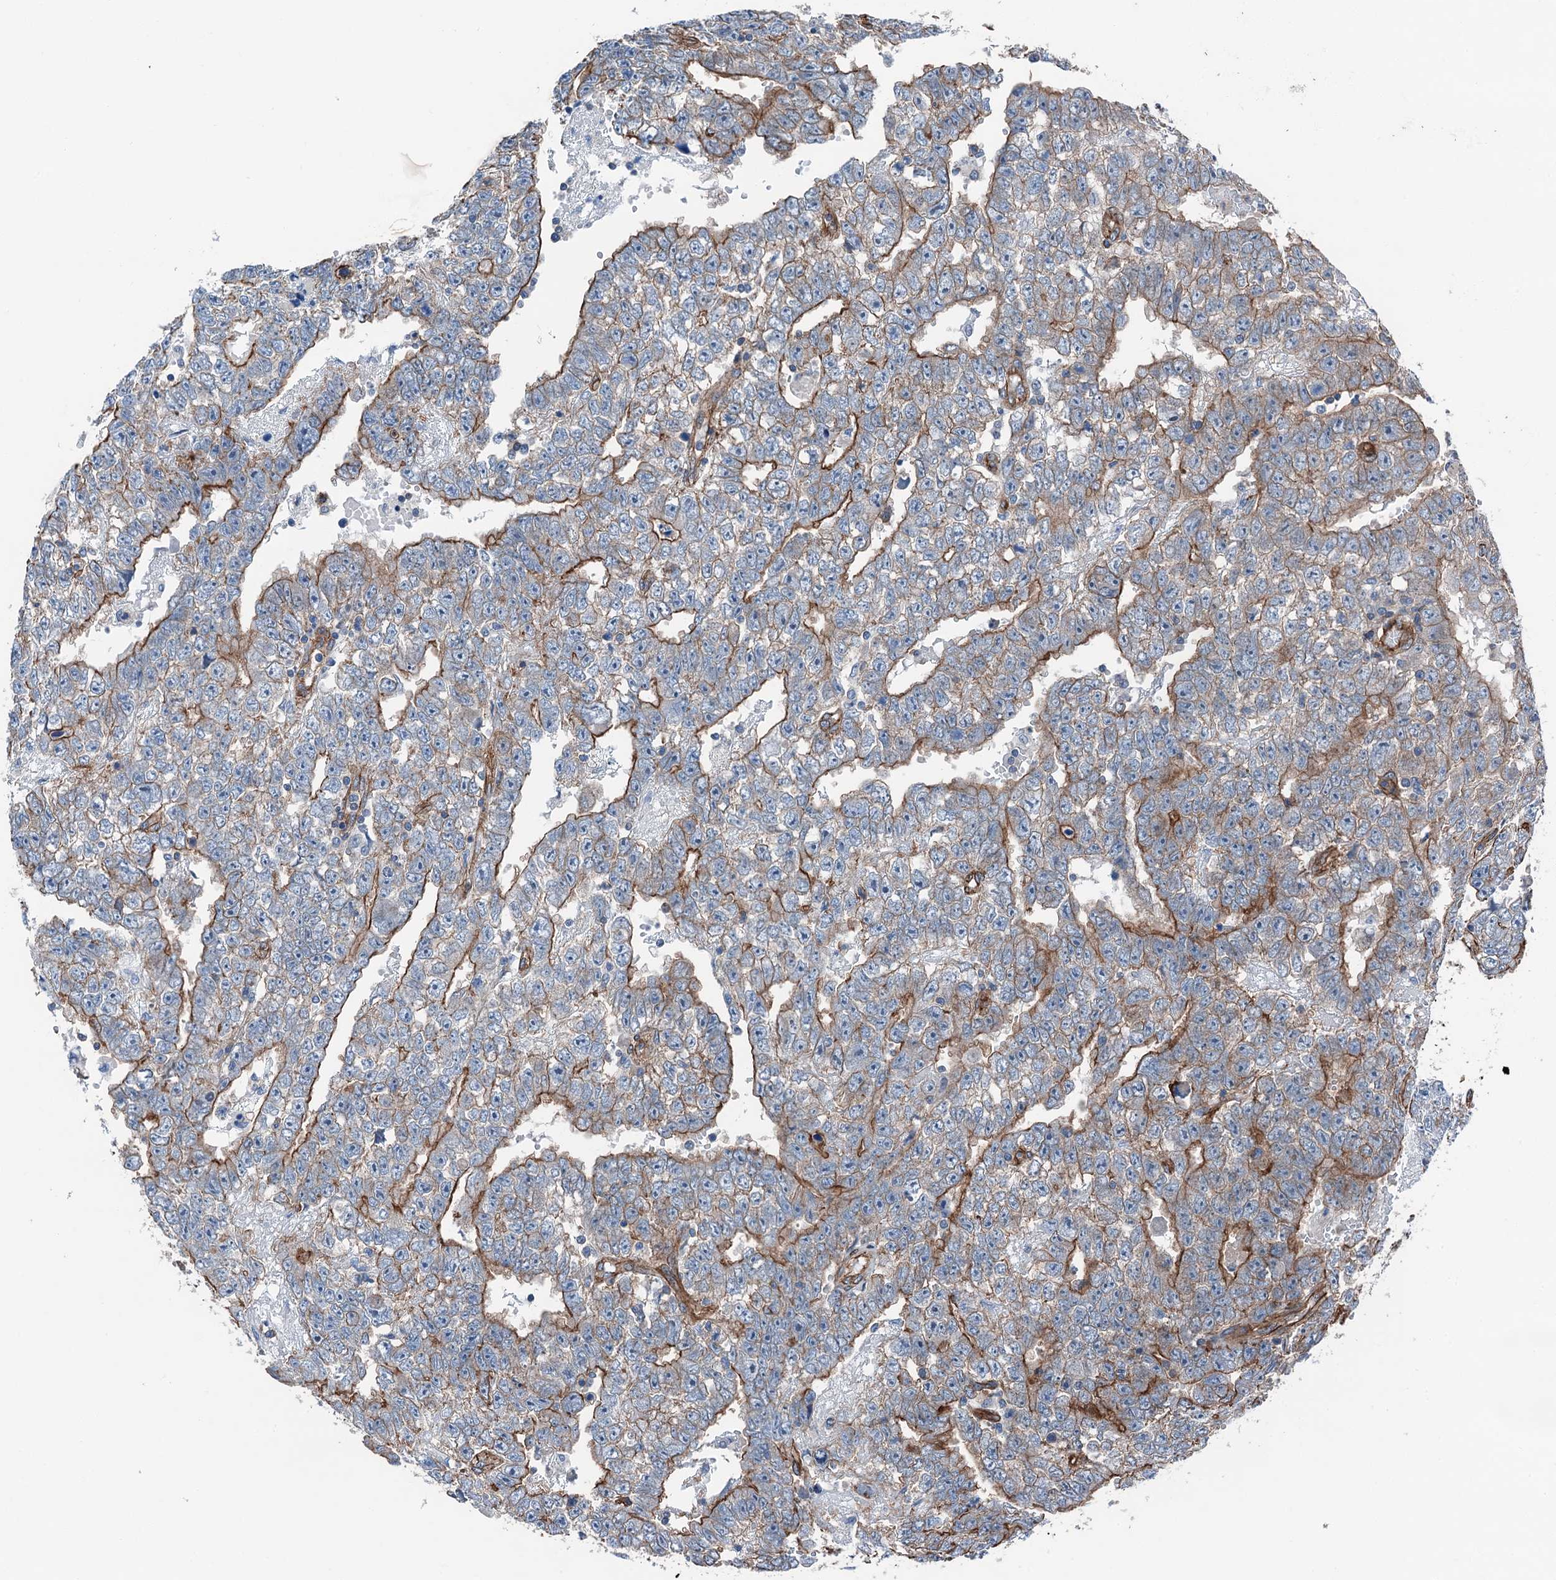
{"staining": {"intensity": "moderate", "quantity": "25%-75%", "location": "cytoplasmic/membranous"}, "tissue": "testis cancer", "cell_type": "Tumor cells", "image_type": "cancer", "snomed": [{"axis": "morphology", "description": "Carcinoma, Embryonal, NOS"}, {"axis": "topography", "description": "Testis"}], "caption": "Protein staining by immunohistochemistry (IHC) displays moderate cytoplasmic/membranous positivity in approximately 25%-75% of tumor cells in testis cancer.", "gene": "NMRAL1", "patient": {"sex": "male", "age": 25}}